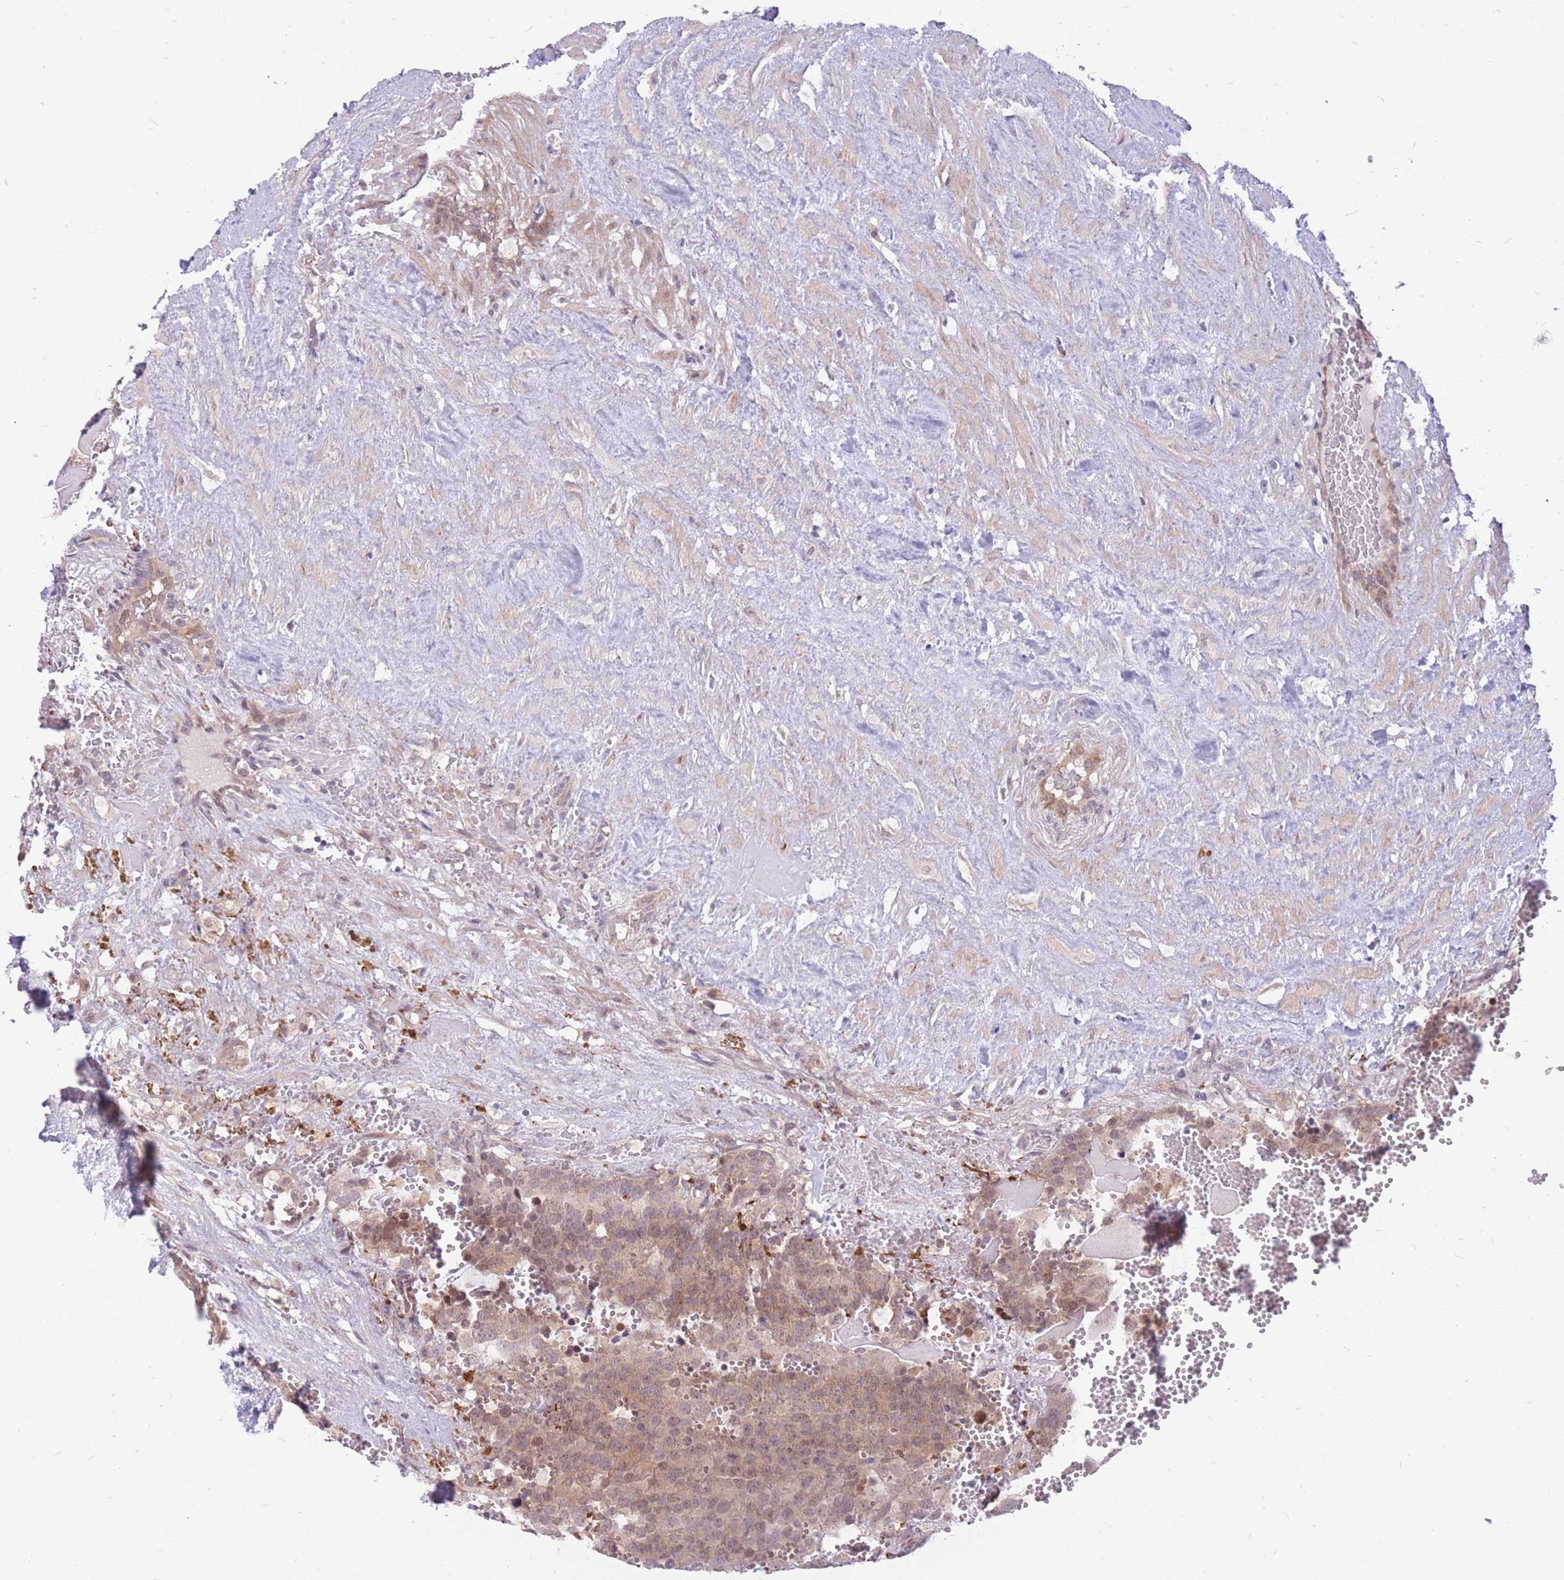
{"staining": {"intensity": "weak", "quantity": ">75%", "location": "cytoplasmic/membranous,nuclear"}, "tissue": "testis cancer", "cell_type": "Tumor cells", "image_type": "cancer", "snomed": [{"axis": "morphology", "description": "Seminoma, NOS"}, {"axis": "topography", "description": "Testis"}], "caption": "A histopathology image of testis seminoma stained for a protein reveals weak cytoplasmic/membranous and nuclear brown staining in tumor cells.", "gene": "TCF20", "patient": {"sex": "male", "age": 71}}